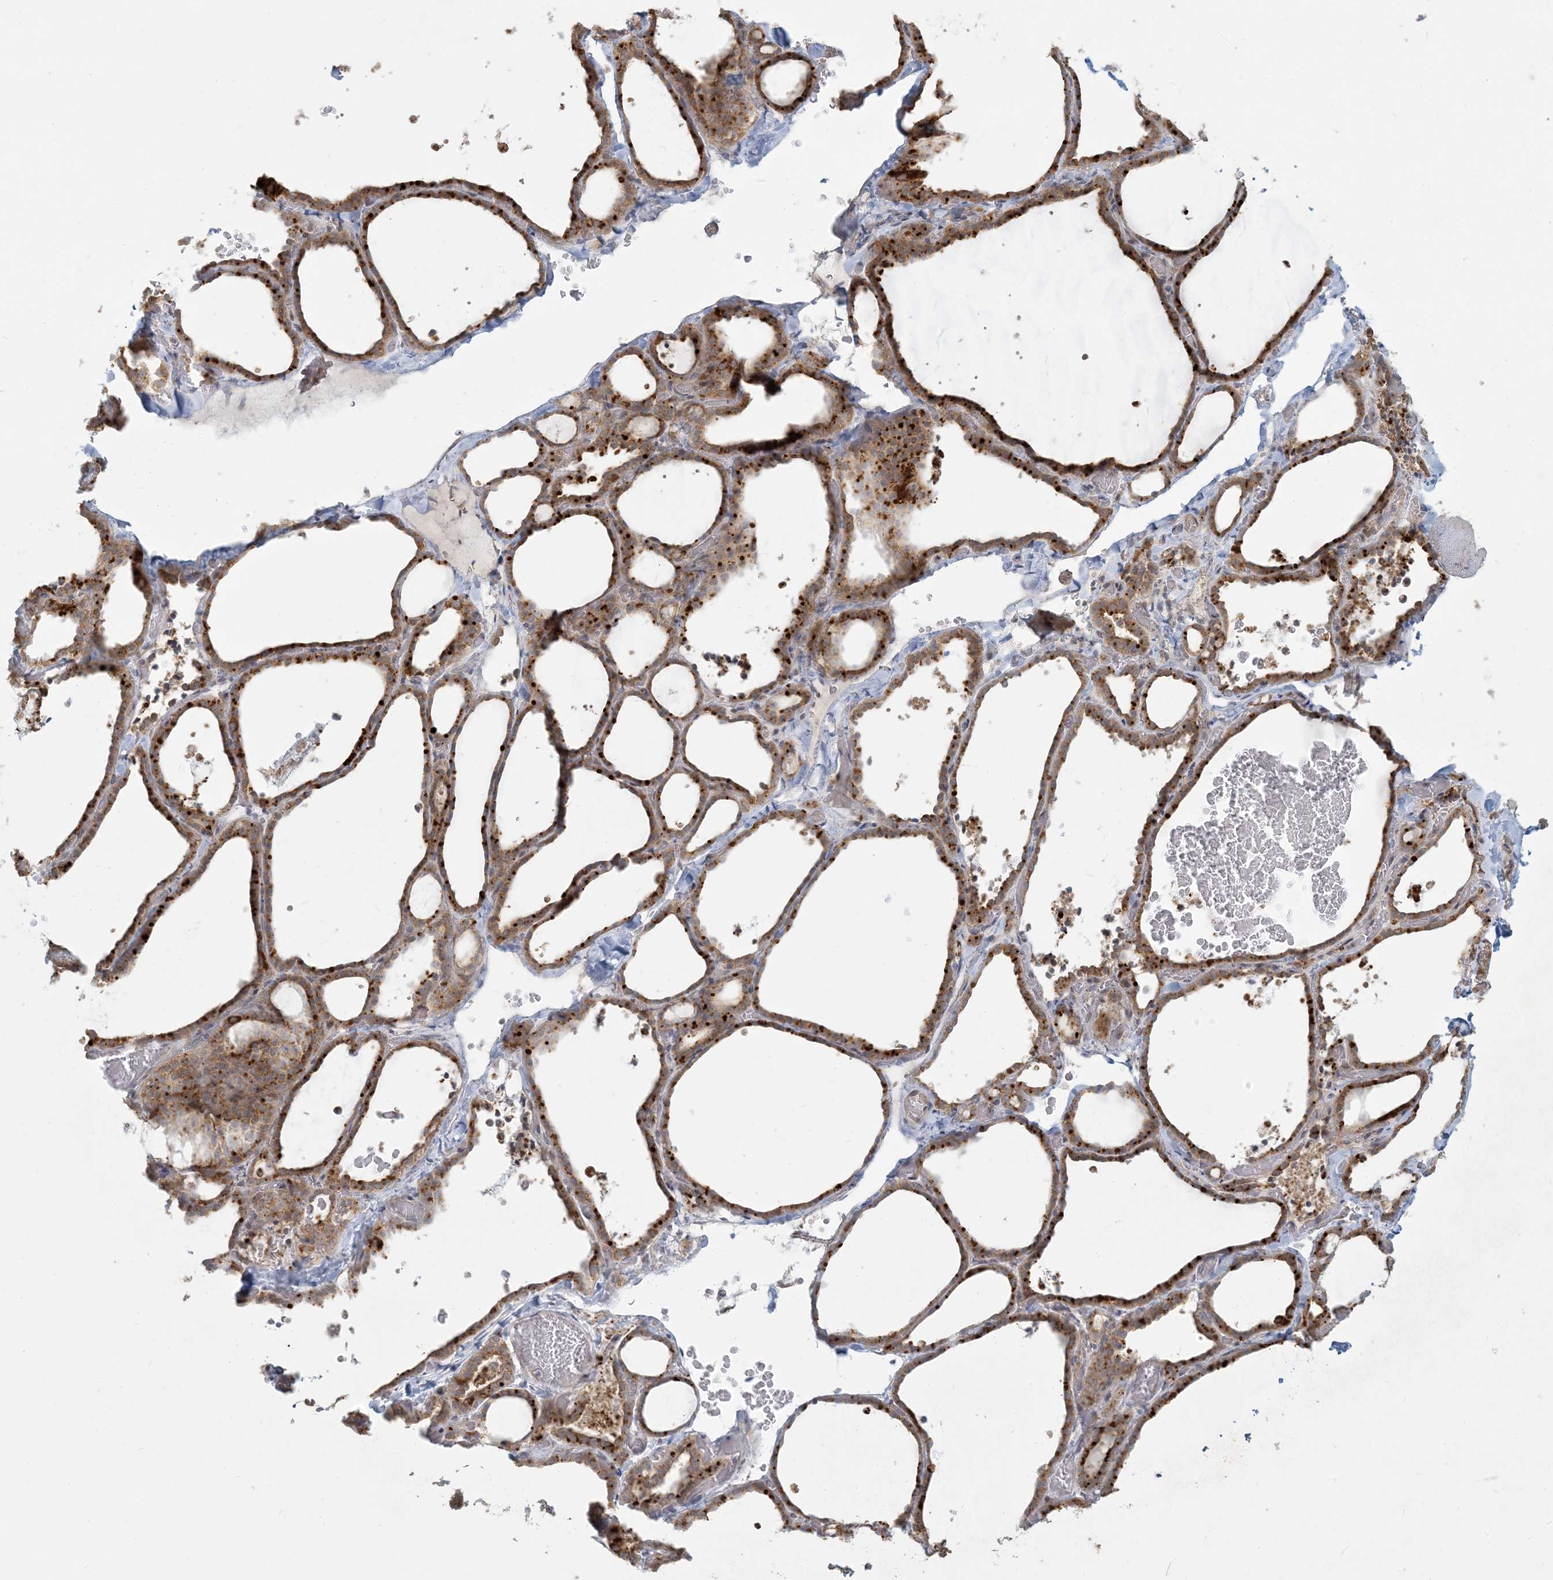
{"staining": {"intensity": "strong", "quantity": ">75%", "location": "cytoplasmic/membranous"}, "tissue": "thyroid gland", "cell_type": "Glandular cells", "image_type": "normal", "snomed": [{"axis": "morphology", "description": "Normal tissue, NOS"}, {"axis": "topography", "description": "Thyroid gland"}], "caption": "Strong cytoplasmic/membranous staining for a protein is present in about >75% of glandular cells of benign thyroid gland using immunohistochemistry (IHC).", "gene": "MCAT", "patient": {"sex": "female", "age": 22}}